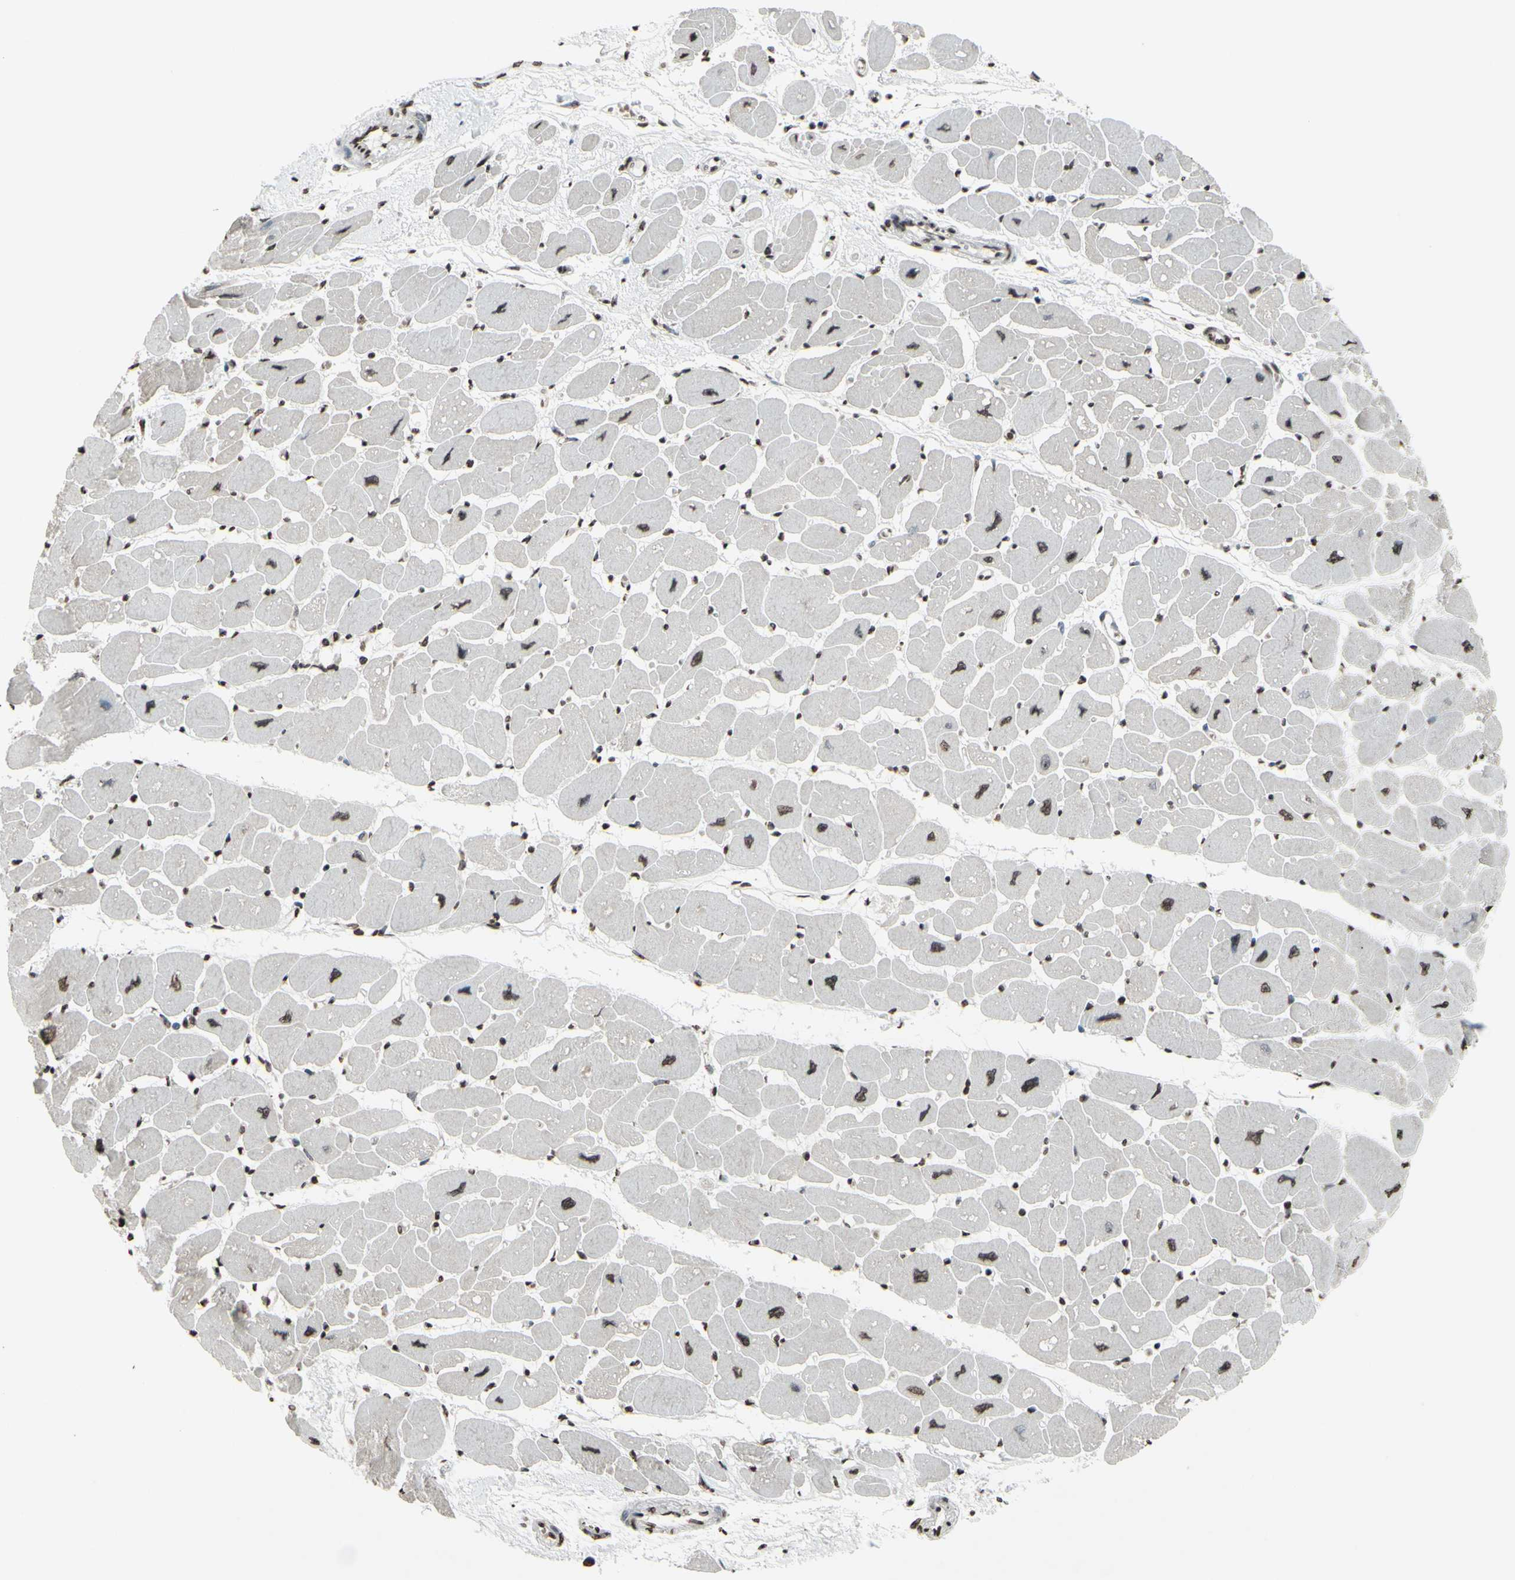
{"staining": {"intensity": "weak", "quantity": "25%-75%", "location": "nuclear"}, "tissue": "heart muscle", "cell_type": "Cardiomyocytes", "image_type": "normal", "snomed": [{"axis": "morphology", "description": "Normal tissue, NOS"}, {"axis": "topography", "description": "Heart"}], "caption": "Protein expression analysis of unremarkable heart muscle exhibits weak nuclear staining in approximately 25%-75% of cardiomyocytes.", "gene": "CD79B", "patient": {"sex": "female", "age": 54}}